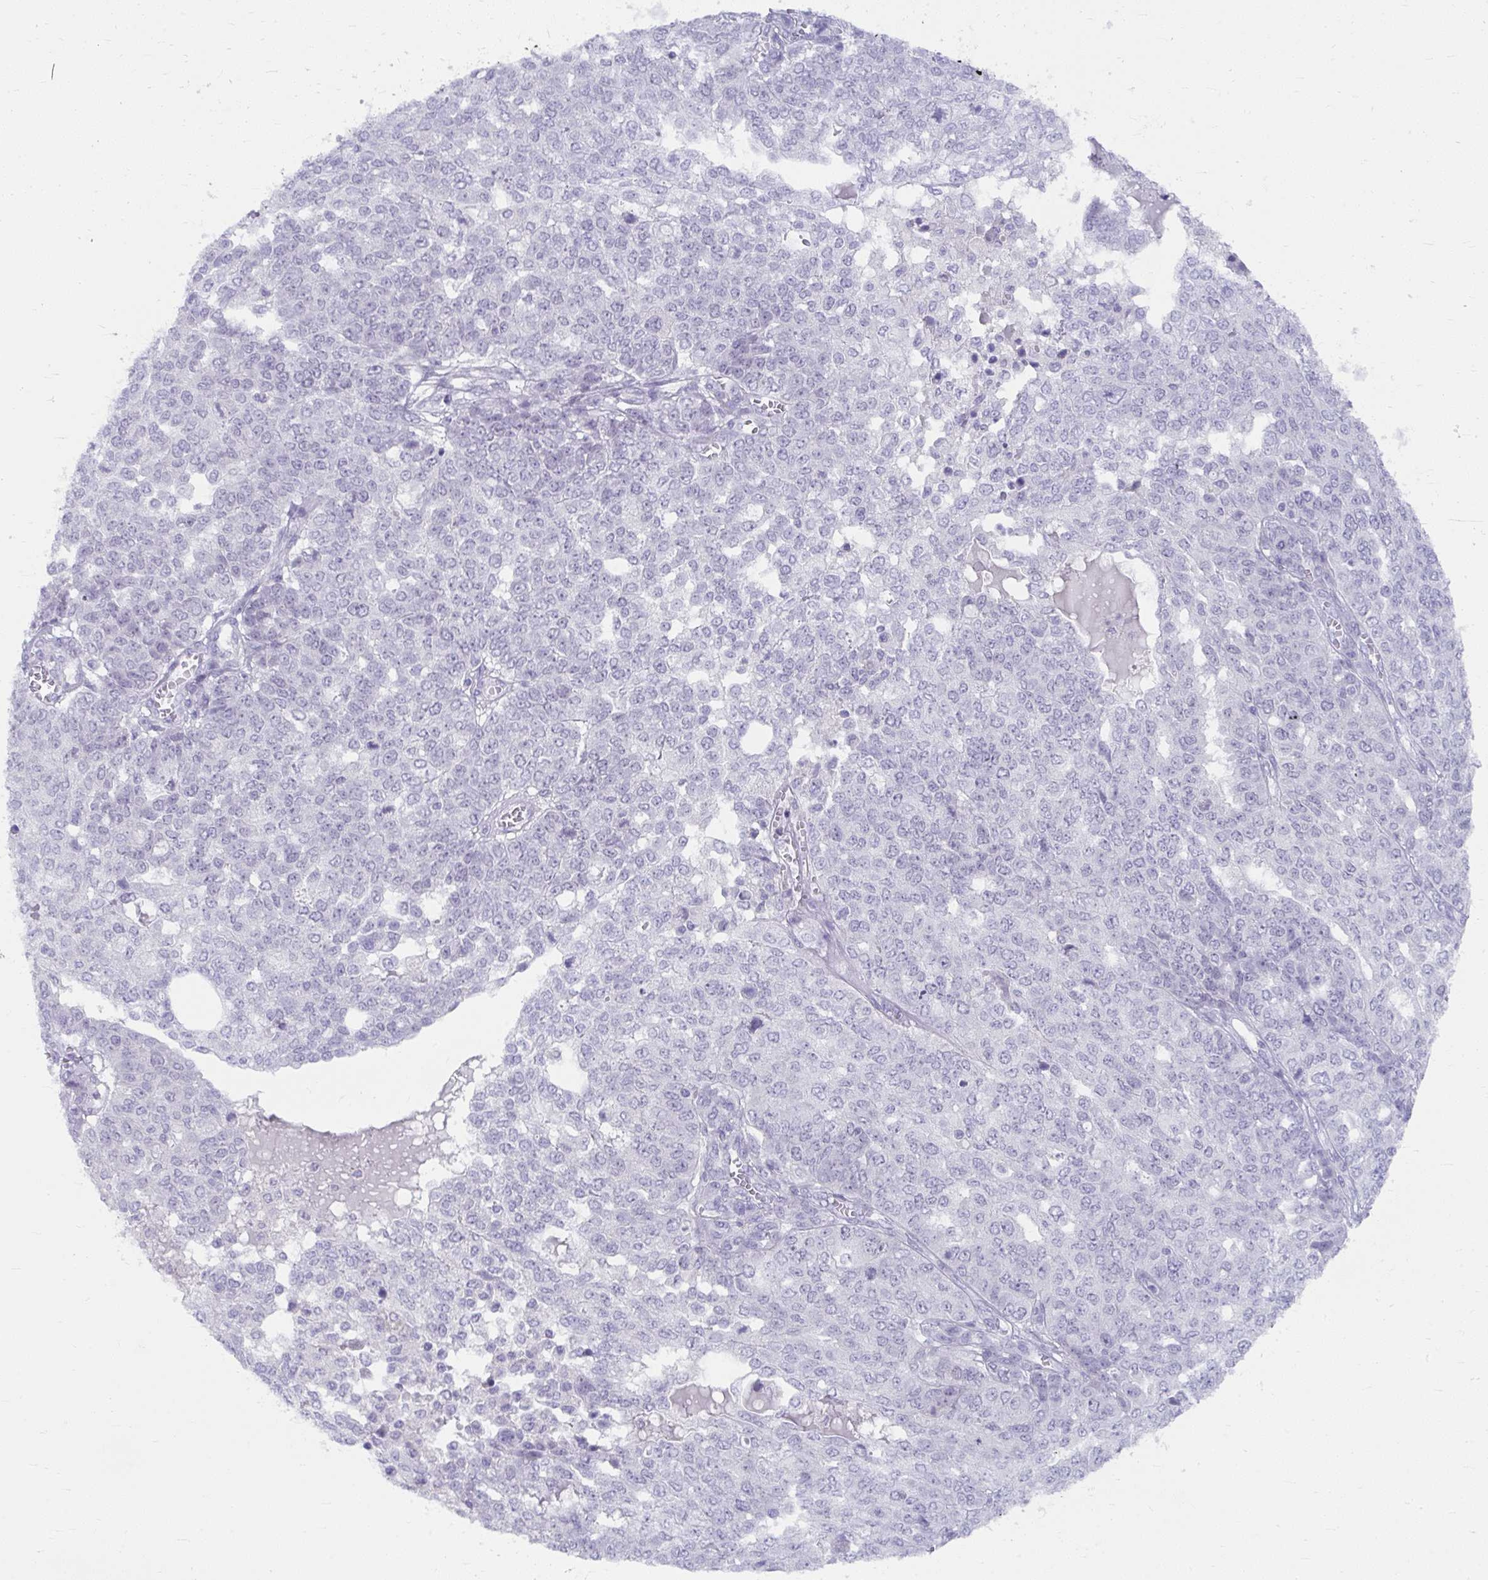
{"staining": {"intensity": "negative", "quantity": "none", "location": "none"}, "tissue": "ovarian cancer", "cell_type": "Tumor cells", "image_type": "cancer", "snomed": [{"axis": "morphology", "description": "Cystadenocarcinoma, serous, NOS"}, {"axis": "topography", "description": "Soft tissue"}, {"axis": "topography", "description": "Ovary"}], "caption": "Immunohistochemistry of human ovarian cancer (serous cystadenocarcinoma) reveals no expression in tumor cells.", "gene": "UGT3A2", "patient": {"sex": "female", "age": 57}}